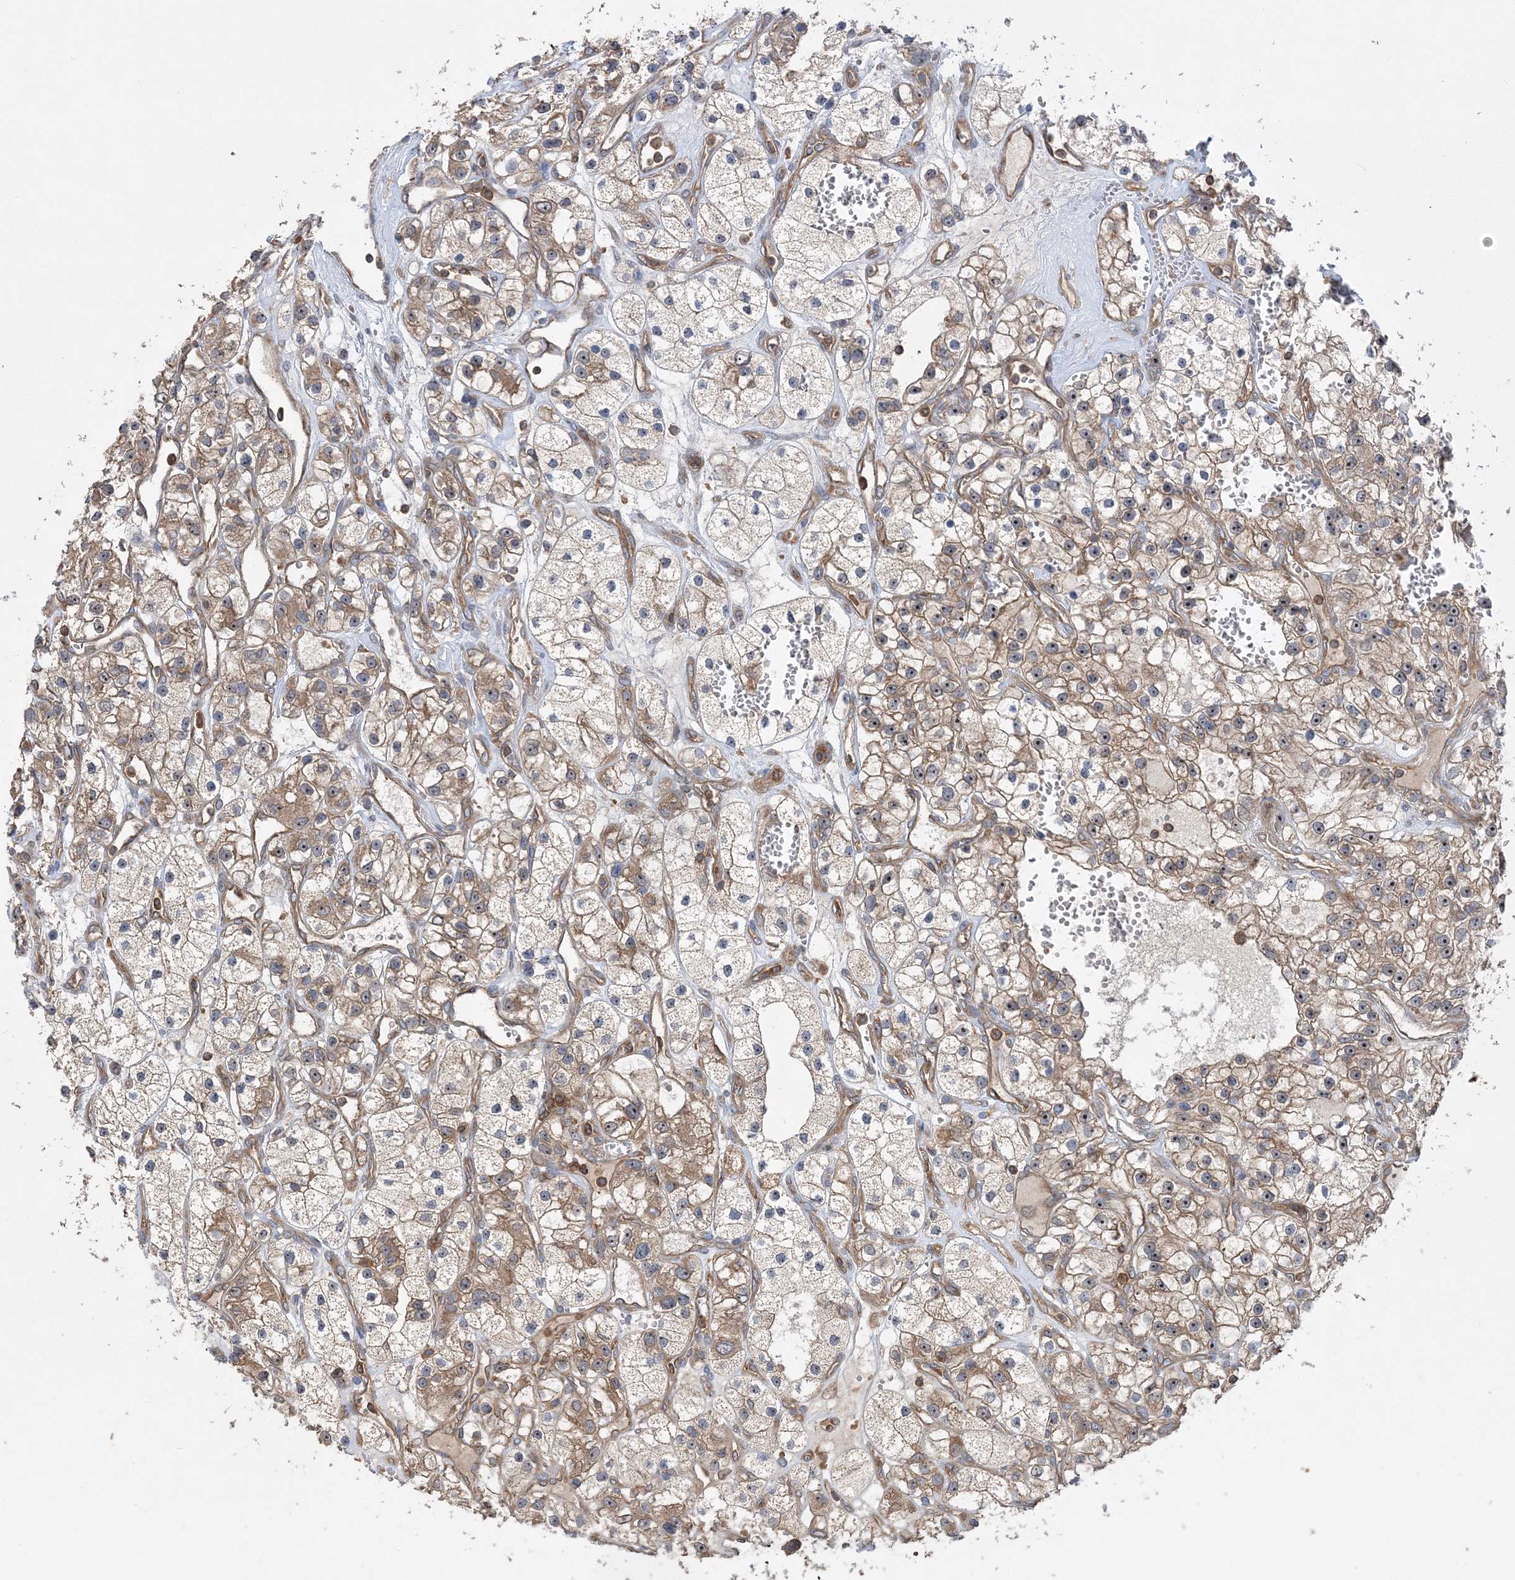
{"staining": {"intensity": "moderate", "quantity": "25%-75%", "location": "cytoplasmic/membranous"}, "tissue": "renal cancer", "cell_type": "Tumor cells", "image_type": "cancer", "snomed": [{"axis": "morphology", "description": "Adenocarcinoma, NOS"}, {"axis": "topography", "description": "Kidney"}], "caption": "Human adenocarcinoma (renal) stained for a protein (brown) shows moderate cytoplasmic/membranous positive staining in about 25%-75% of tumor cells.", "gene": "ACAP2", "patient": {"sex": "female", "age": 57}}